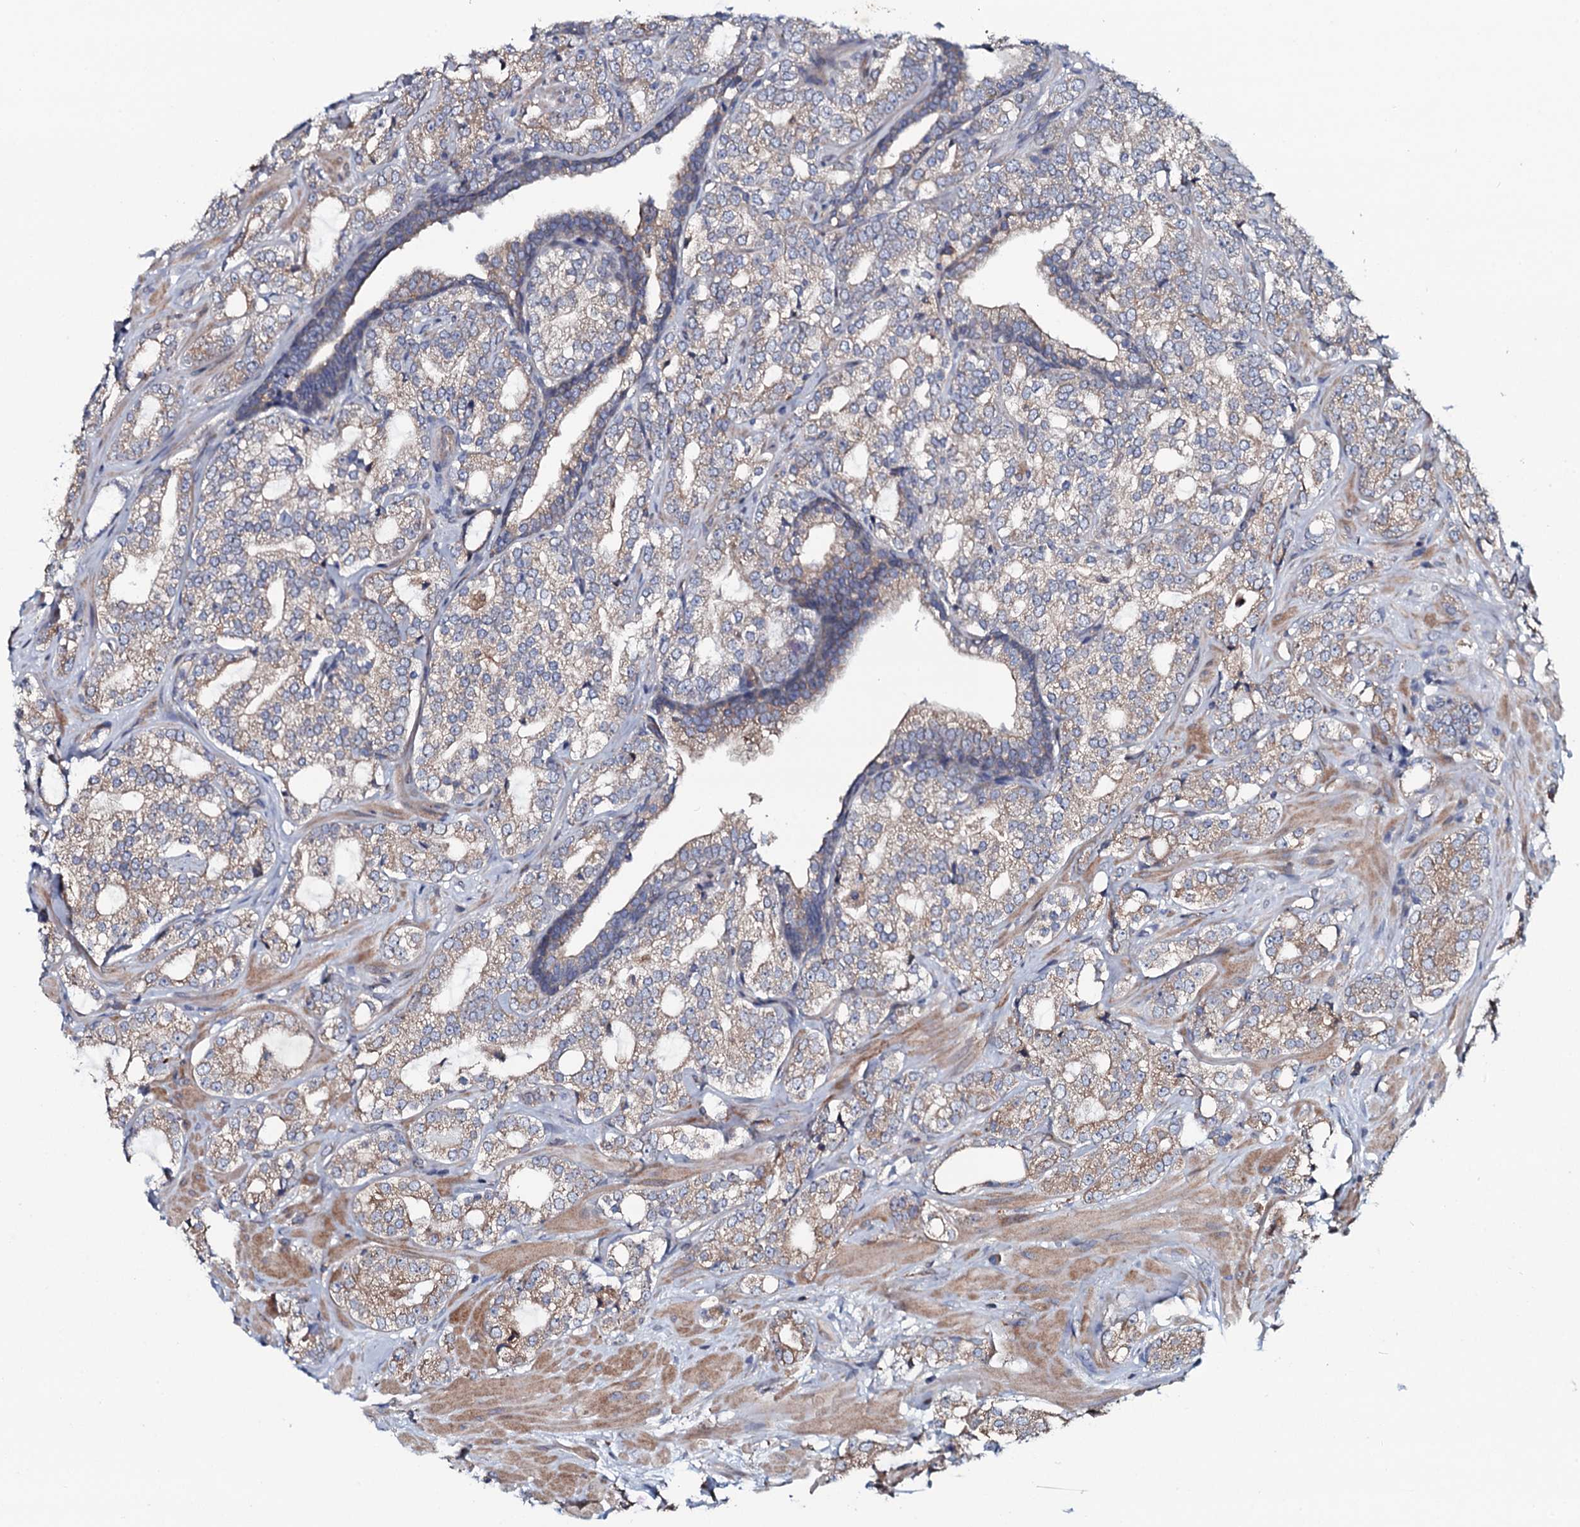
{"staining": {"intensity": "weak", "quantity": "25%-75%", "location": "cytoplasmic/membranous"}, "tissue": "prostate cancer", "cell_type": "Tumor cells", "image_type": "cancer", "snomed": [{"axis": "morphology", "description": "Adenocarcinoma, High grade"}, {"axis": "topography", "description": "Prostate"}], "caption": "Prostate cancer tissue reveals weak cytoplasmic/membranous expression in approximately 25%-75% of tumor cells", "gene": "TMEM151A", "patient": {"sex": "male", "age": 64}}